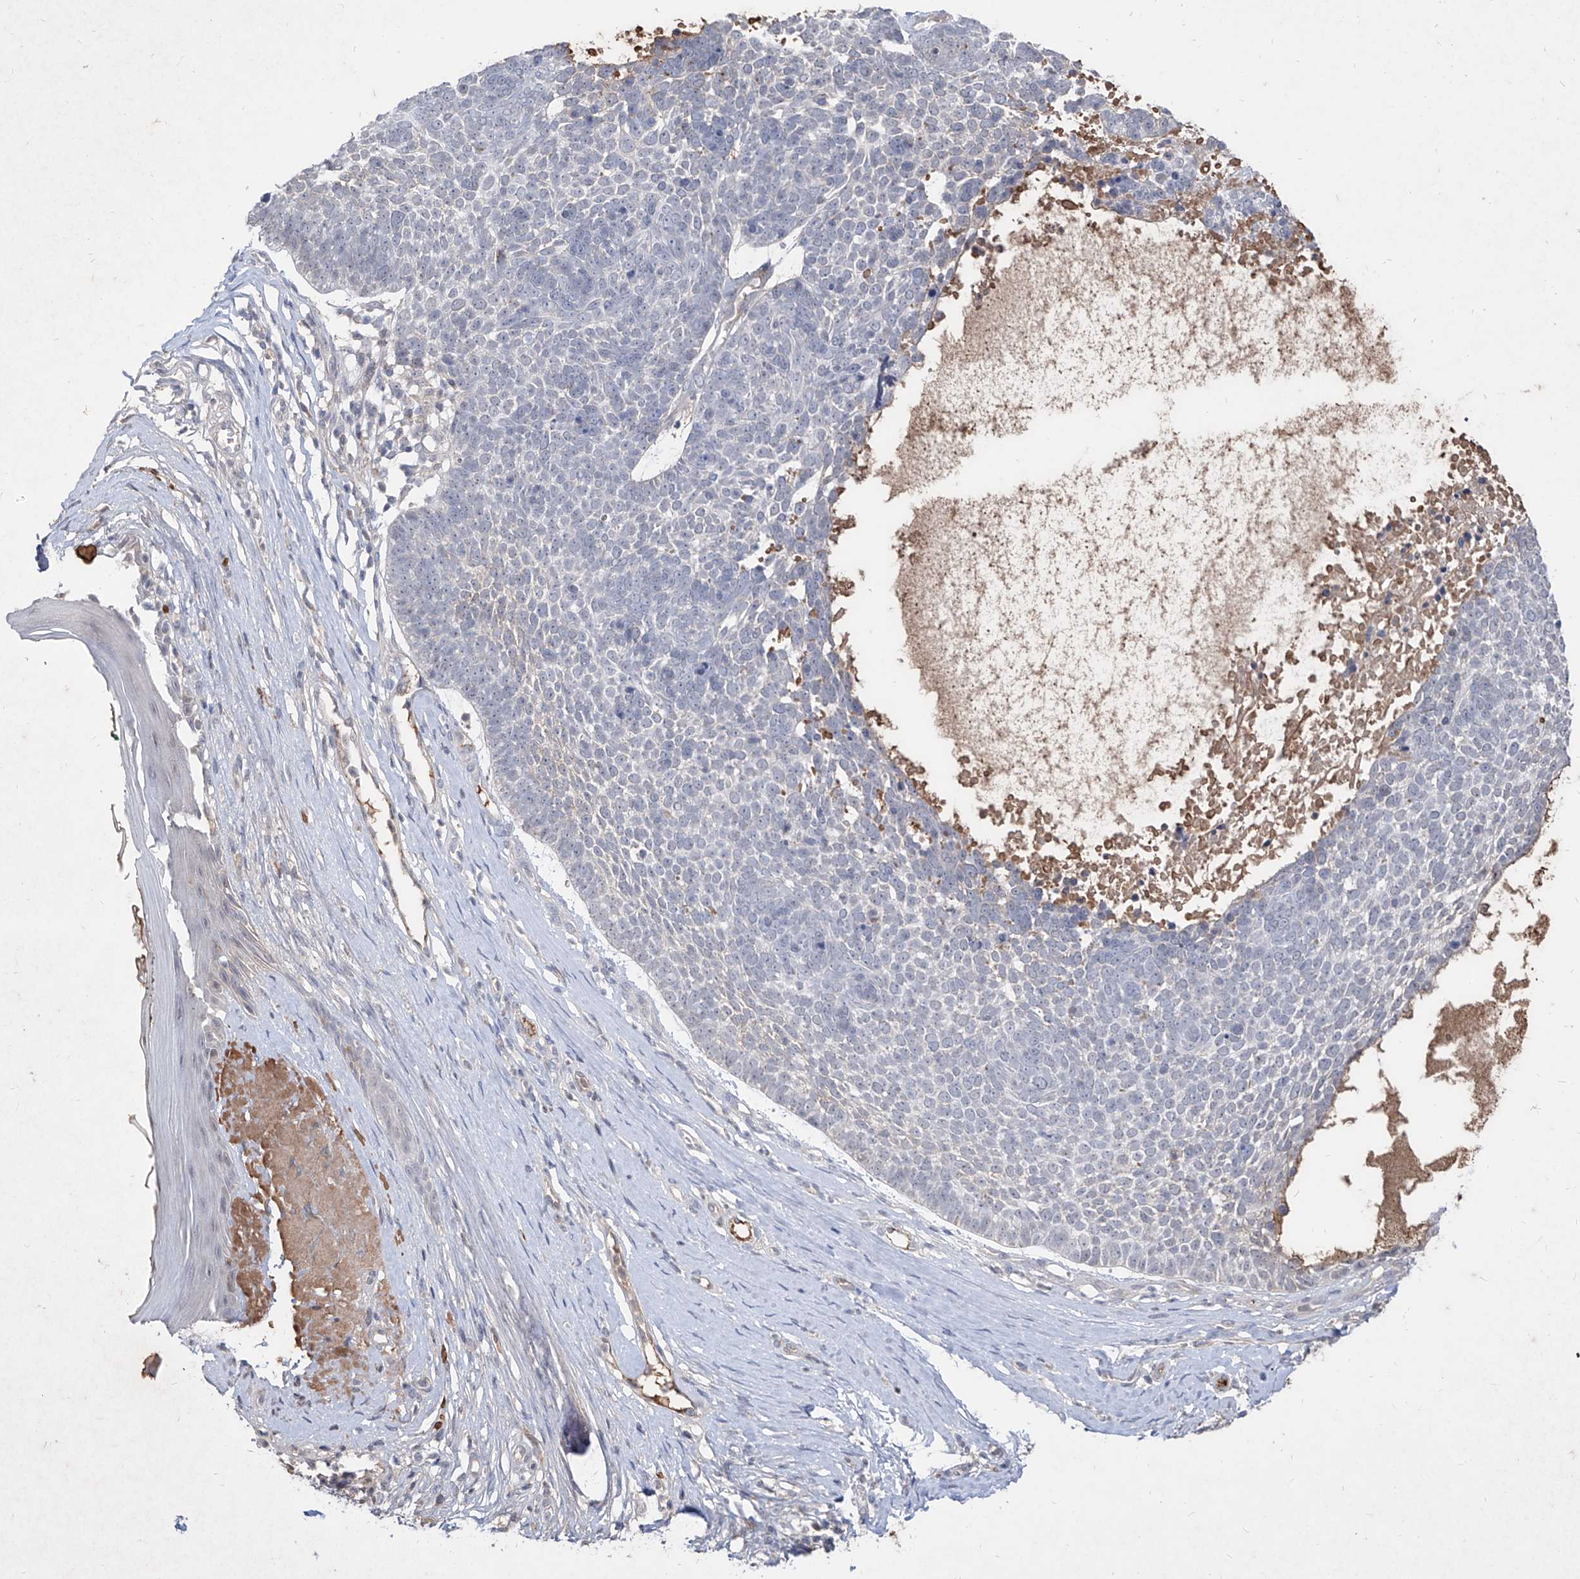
{"staining": {"intensity": "negative", "quantity": "none", "location": "none"}, "tissue": "skin cancer", "cell_type": "Tumor cells", "image_type": "cancer", "snomed": [{"axis": "morphology", "description": "Basal cell carcinoma"}, {"axis": "topography", "description": "Skin"}], "caption": "DAB (3,3'-diaminobenzidine) immunohistochemical staining of skin basal cell carcinoma exhibits no significant expression in tumor cells. The staining is performed using DAB brown chromogen with nuclei counter-stained in using hematoxylin.", "gene": "C4A", "patient": {"sex": "female", "age": 81}}